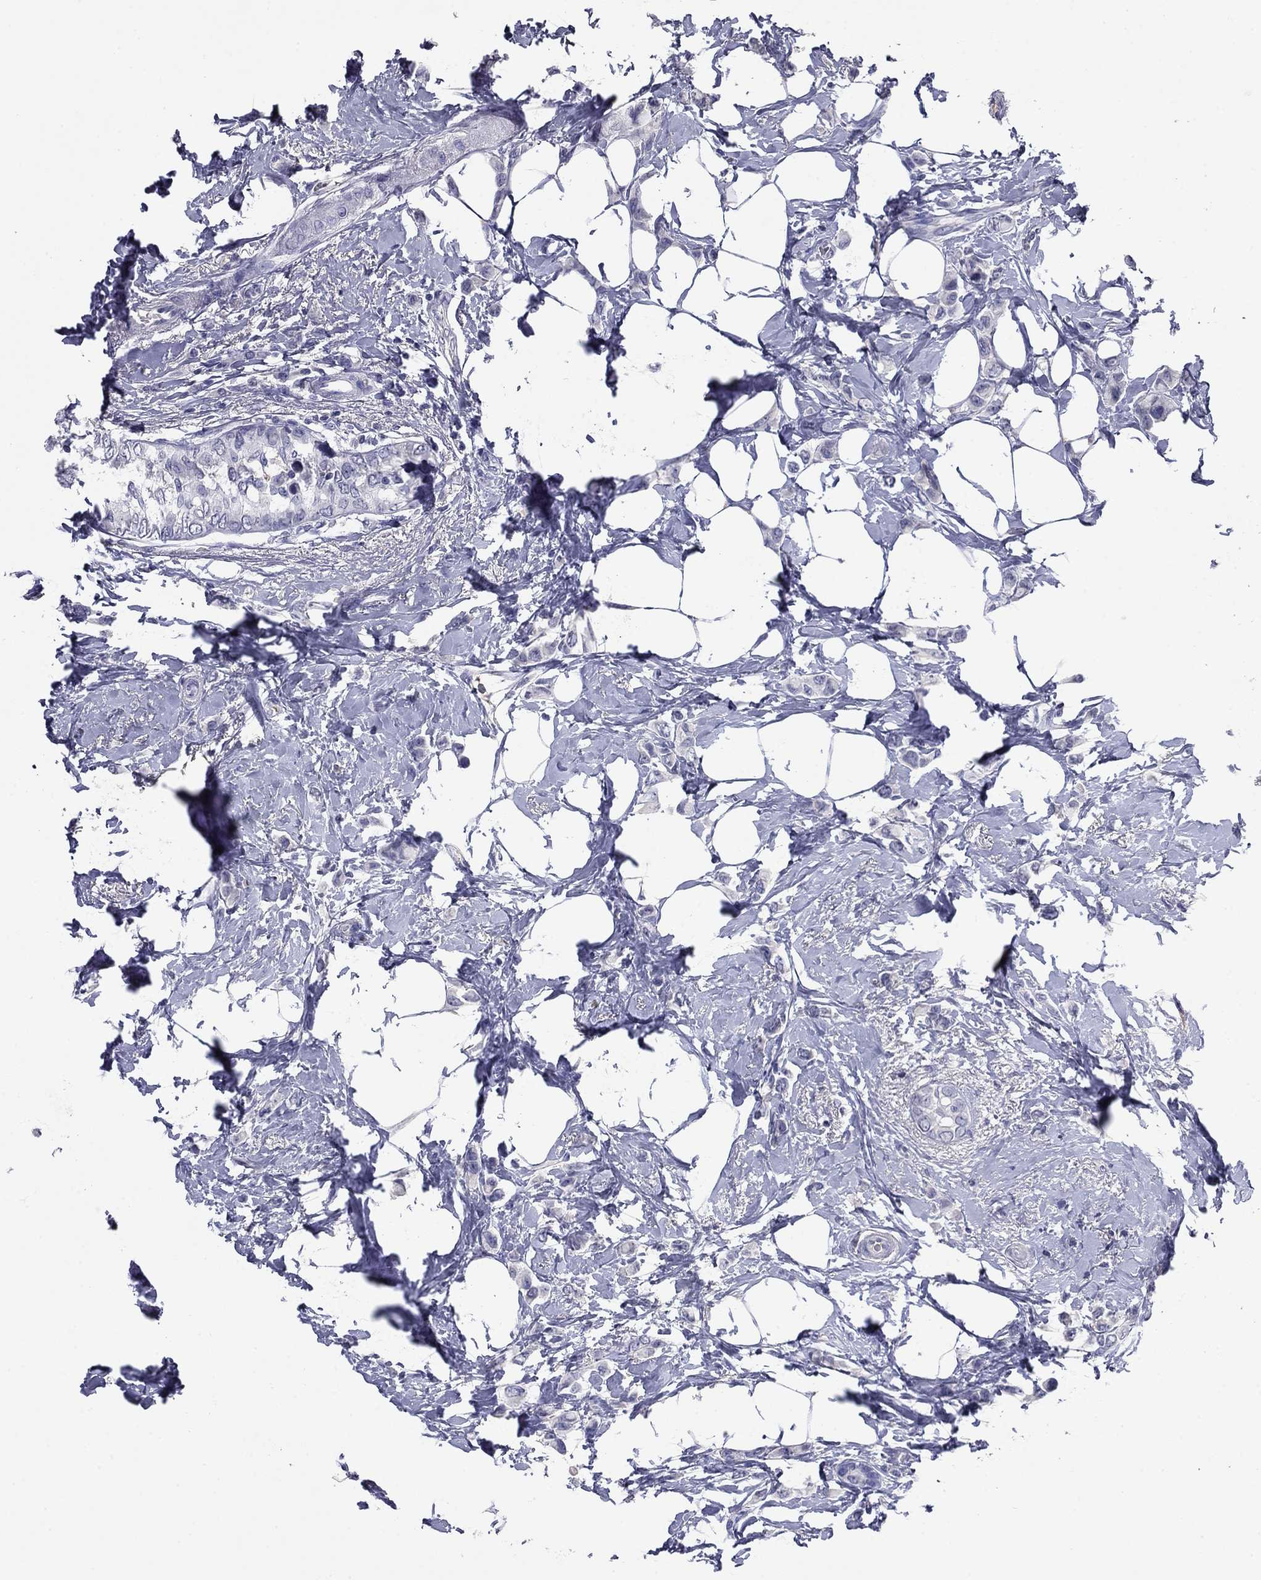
{"staining": {"intensity": "negative", "quantity": "none", "location": "none"}, "tissue": "breast cancer", "cell_type": "Tumor cells", "image_type": "cancer", "snomed": [{"axis": "morphology", "description": "Lobular carcinoma"}, {"axis": "topography", "description": "Breast"}], "caption": "Immunohistochemistry (IHC) micrograph of breast cancer stained for a protein (brown), which demonstrates no staining in tumor cells.", "gene": "CFAP119", "patient": {"sex": "female", "age": 66}}